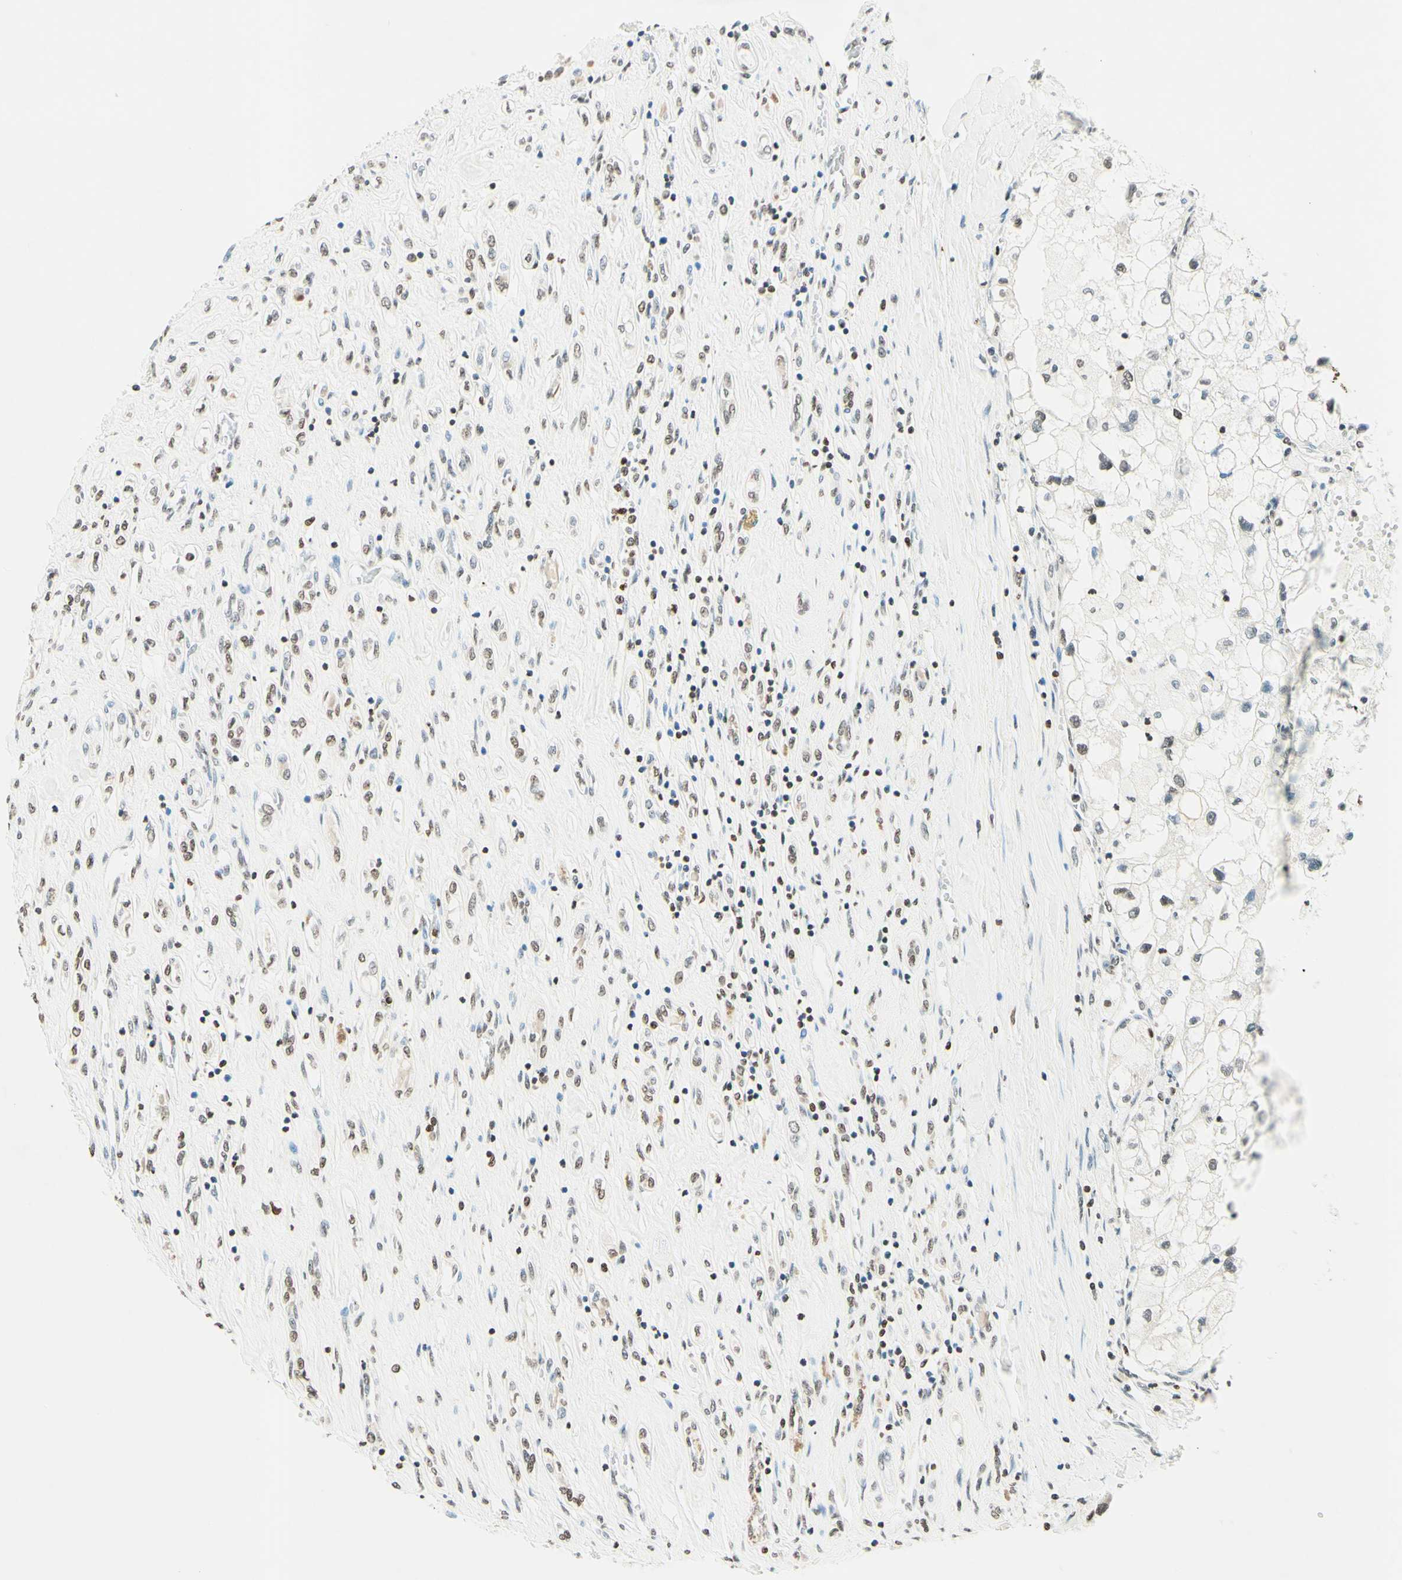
{"staining": {"intensity": "moderate", "quantity": "25%-75%", "location": "nuclear"}, "tissue": "renal cancer", "cell_type": "Tumor cells", "image_type": "cancer", "snomed": [{"axis": "morphology", "description": "Adenocarcinoma, NOS"}, {"axis": "topography", "description": "Kidney"}], "caption": "Immunohistochemistry histopathology image of human renal cancer (adenocarcinoma) stained for a protein (brown), which demonstrates medium levels of moderate nuclear staining in about 25%-75% of tumor cells.", "gene": "MSH2", "patient": {"sex": "female", "age": 70}}